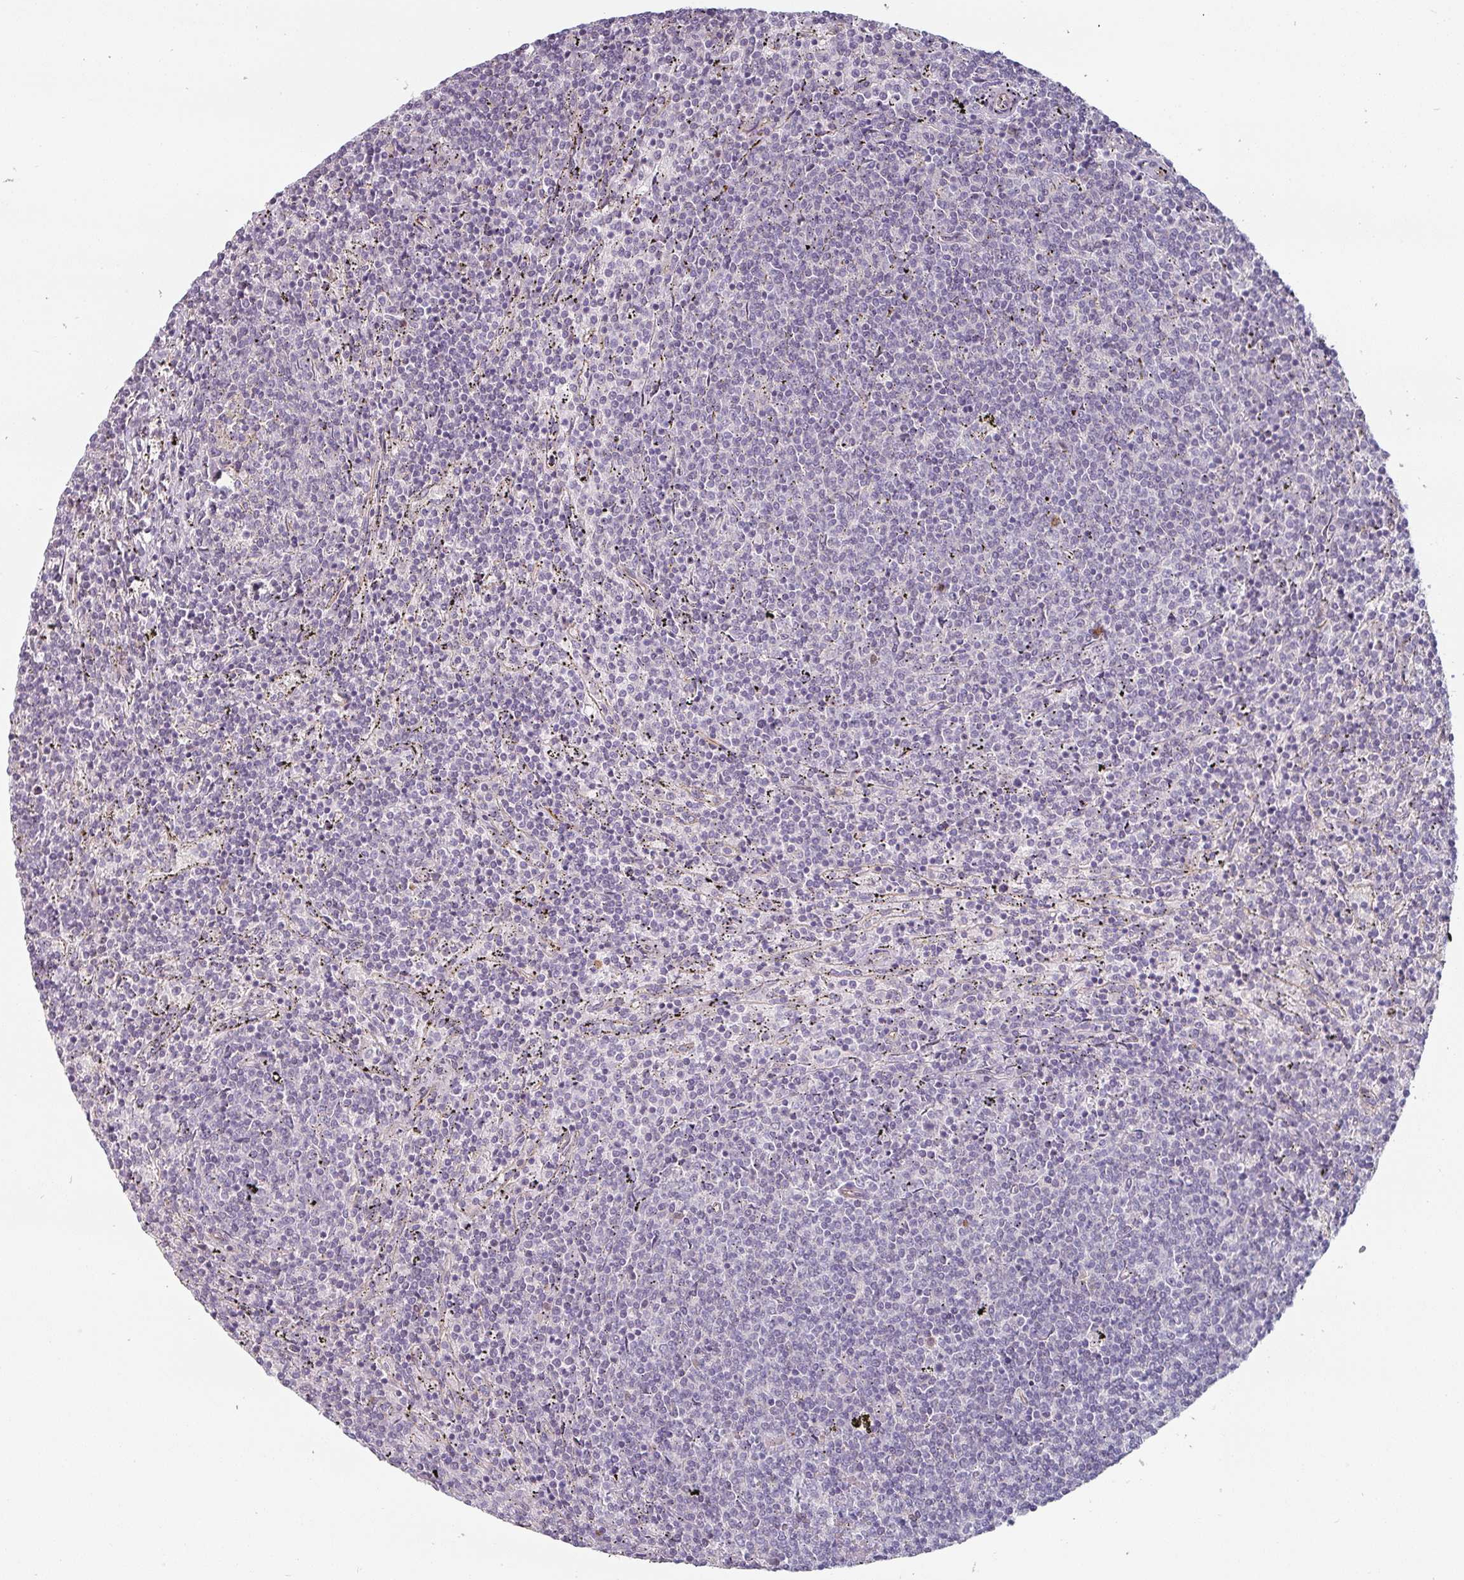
{"staining": {"intensity": "negative", "quantity": "none", "location": "none"}, "tissue": "lymphoma", "cell_type": "Tumor cells", "image_type": "cancer", "snomed": [{"axis": "morphology", "description": "Malignant lymphoma, non-Hodgkin's type, Low grade"}, {"axis": "topography", "description": "Spleen"}], "caption": "Tumor cells show no significant protein staining in low-grade malignant lymphoma, non-Hodgkin's type. (DAB (3,3'-diaminobenzidine) immunohistochemistry, high magnification).", "gene": "CEP78", "patient": {"sex": "female", "age": 50}}